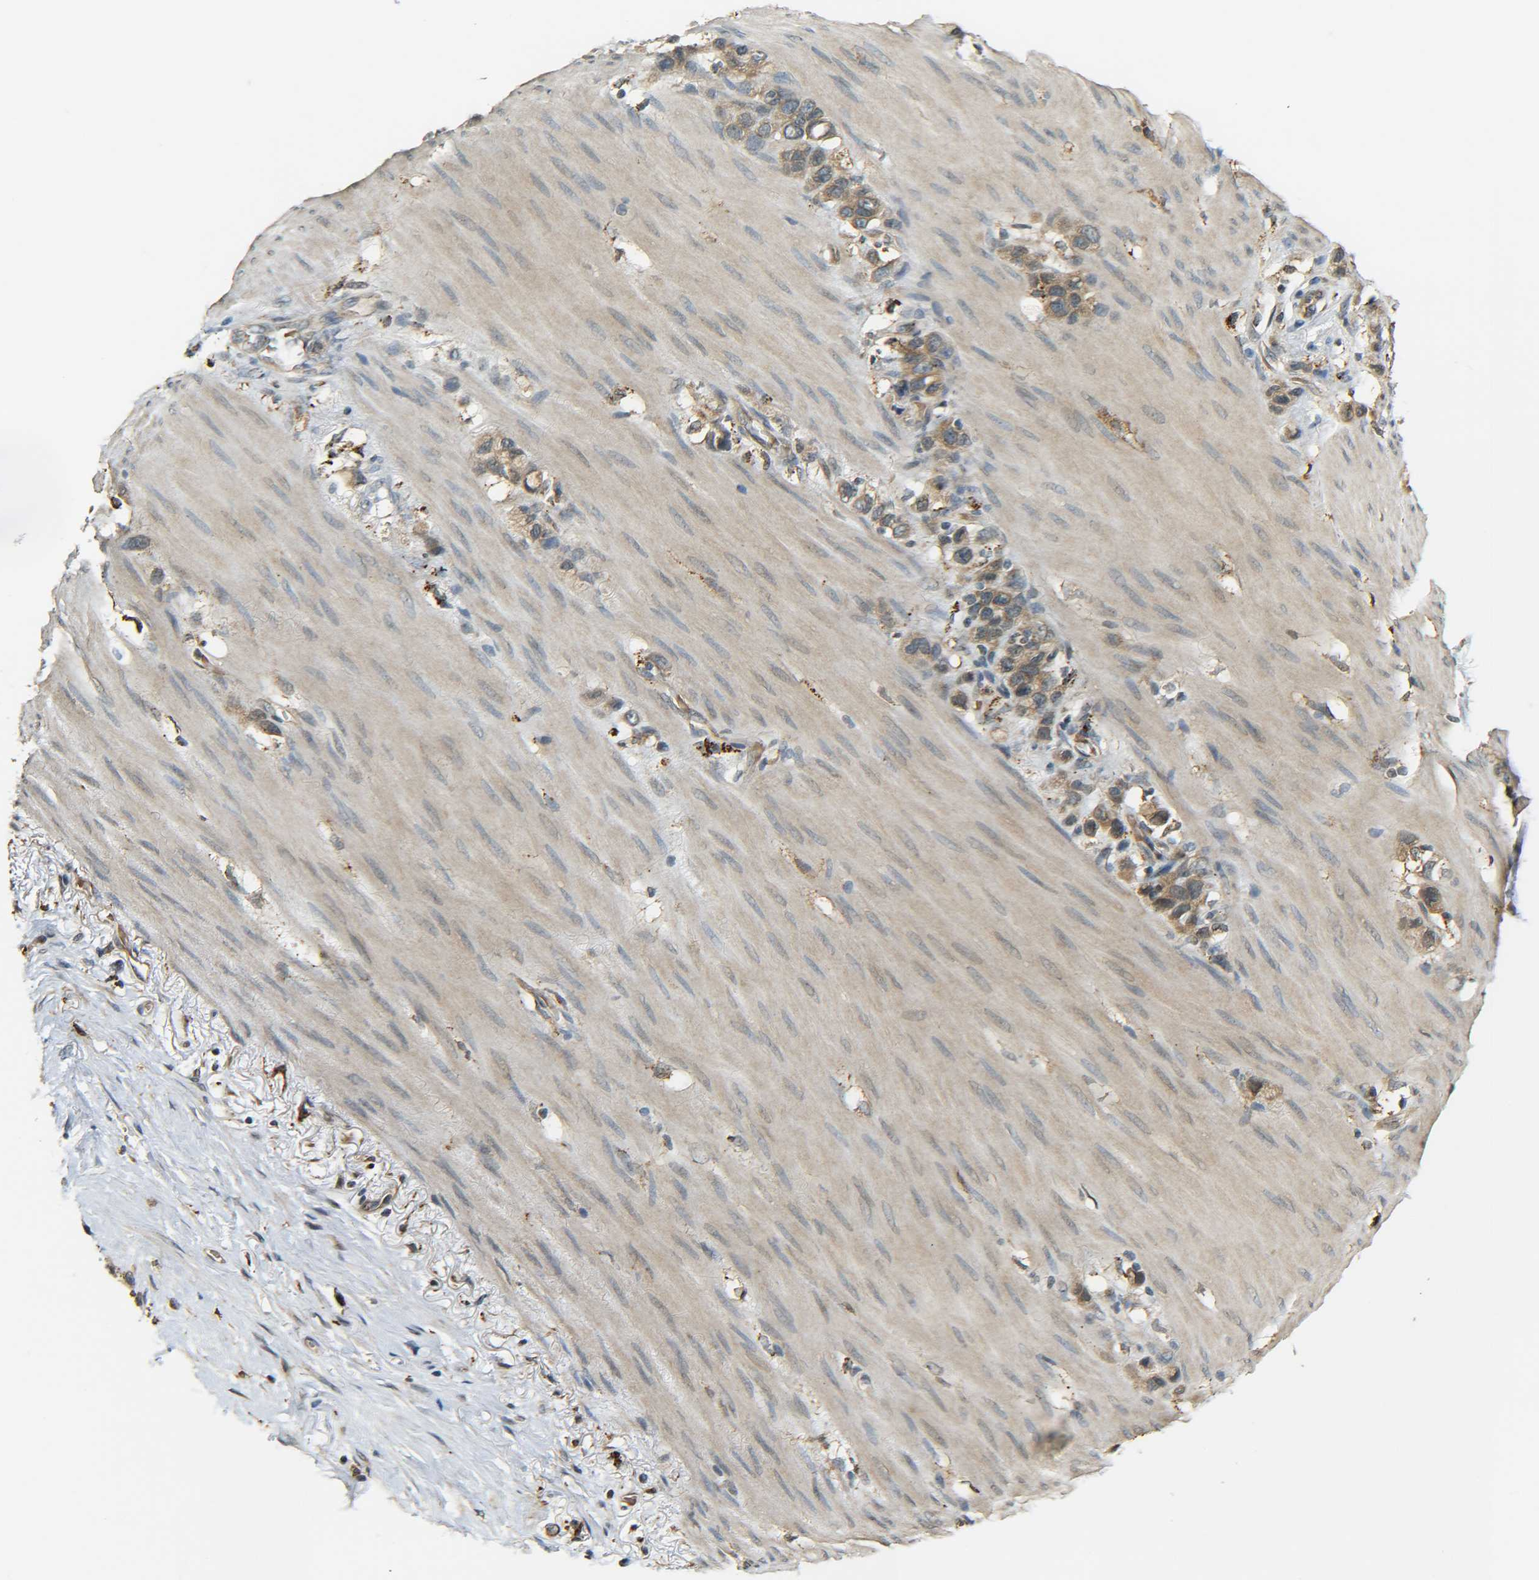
{"staining": {"intensity": "moderate", "quantity": ">75%", "location": "cytoplasmic/membranous"}, "tissue": "stomach cancer", "cell_type": "Tumor cells", "image_type": "cancer", "snomed": [{"axis": "morphology", "description": "Normal tissue, NOS"}, {"axis": "morphology", "description": "Adenocarcinoma, NOS"}, {"axis": "morphology", "description": "Adenocarcinoma, High grade"}, {"axis": "topography", "description": "Stomach, upper"}, {"axis": "topography", "description": "Stomach"}], "caption": "Protein expression analysis of high-grade adenocarcinoma (stomach) displays moderate cytoplasmic/membranous positivity in approximately >75% of tumor cells.", "gene": "DAB2", "patient": {"sex": "female", "age": 65}}